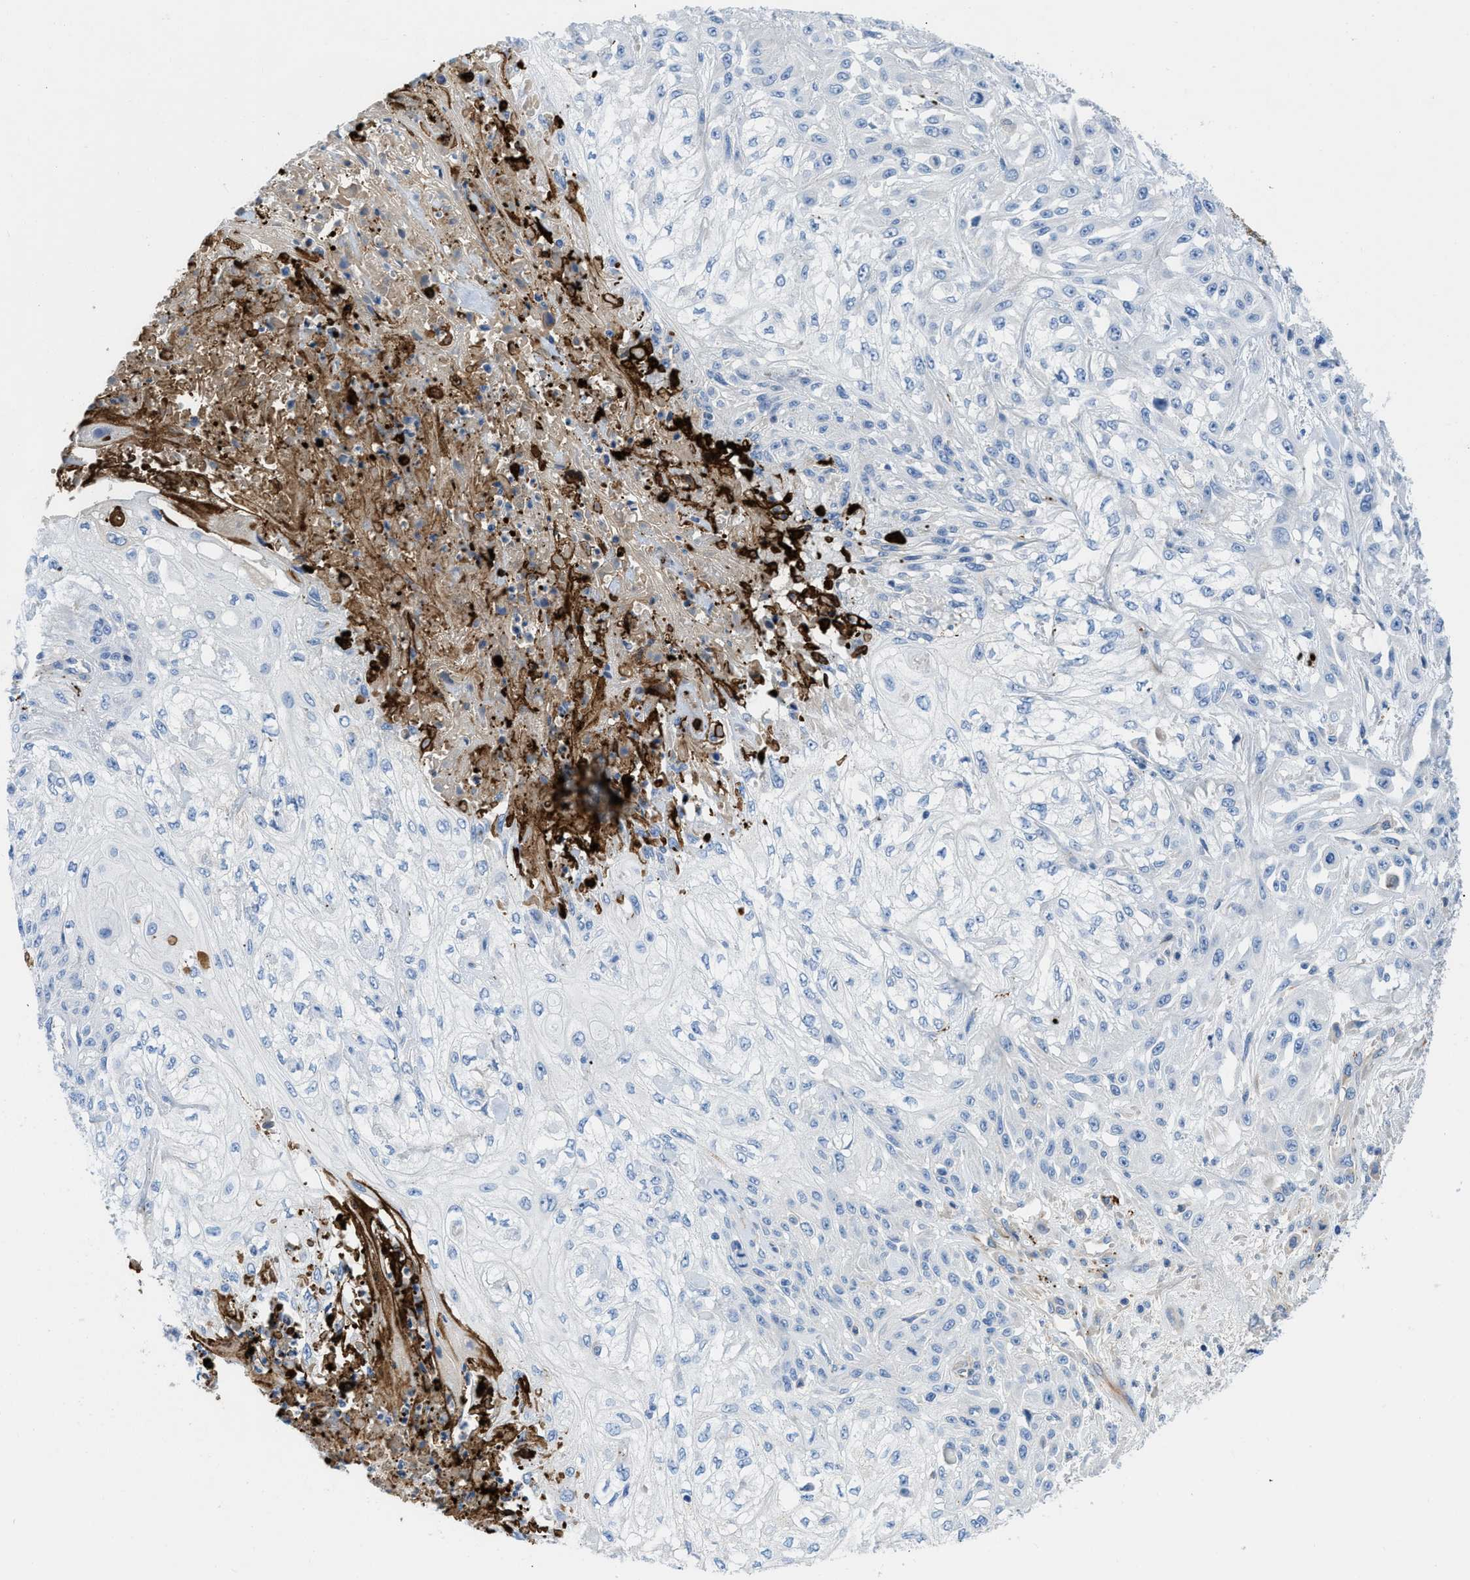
{"staining": {"intensity": "negative", "quantity": "none", "location": "none"}, "tissue": "skin cancer", "cell_type": "Tumor cells", "image_type": "cancer", "snomed": [{"axis": "morphology", "description": "Squamous cell carcinoma, NOS"}, {"axis": "morphology", "description": "Squamous cell carcinoma, metastatic, NOS"}, {"axis": "topography", "description": "Skin"}, {"axis": "topography", "description": "Lymph node"}], "caption": "Tumor cells are negative for protein expression in human skin cancer (metastatic squamous cell carcinoma).", "gene": "XCR1", "patient": {"sex": "male", "age": 75}}